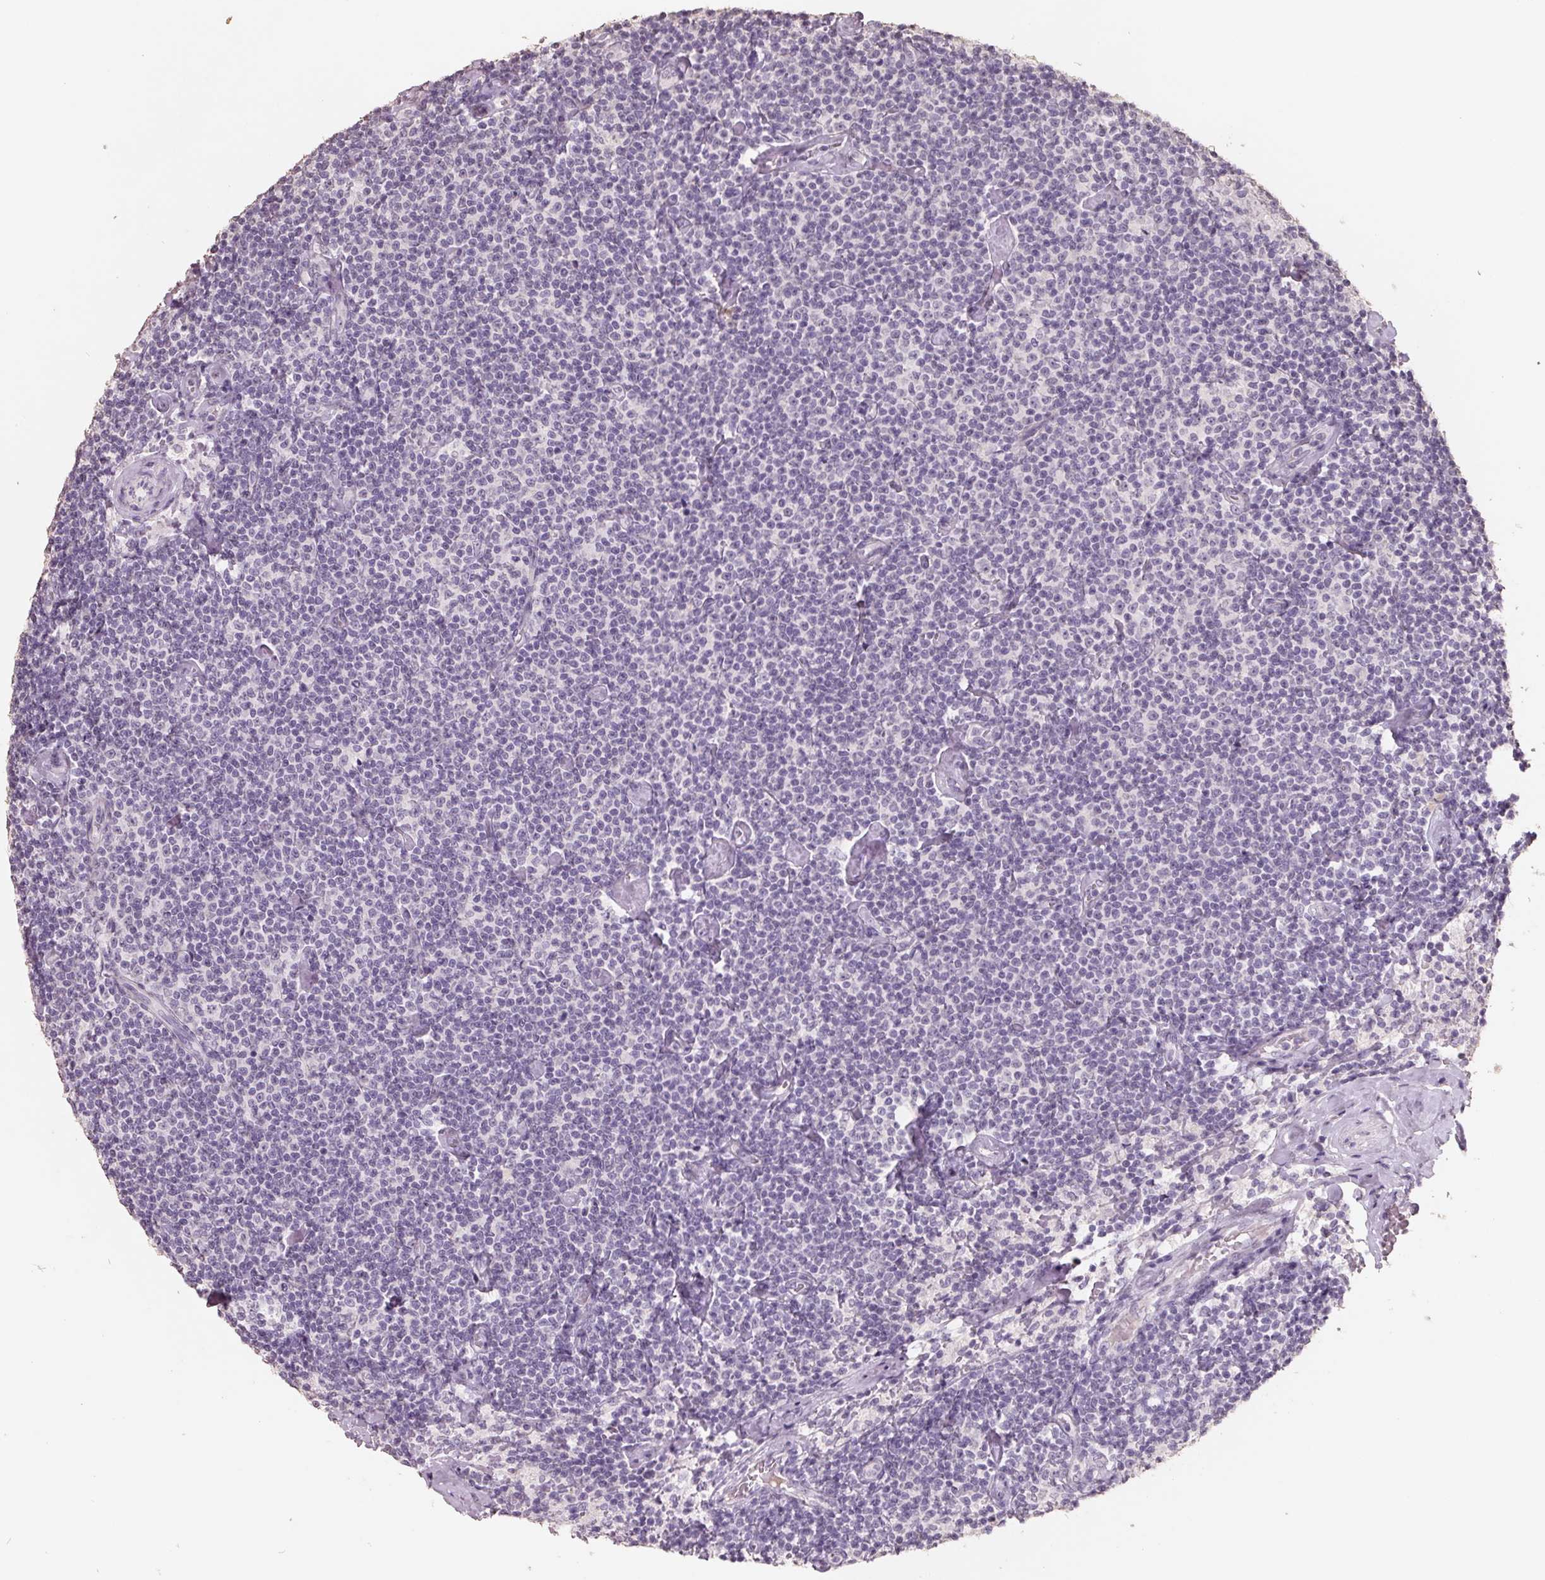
{"staining": {"intensity": "negative", "quantity": "none", "location": "none"}, "tissue": "lymphoma", "cell_type": "Tumor cells", "image_type": "cancer", "snomed": [{"axis": "morphology", "description": "Malignant lymphoma, non-Hodgkin's type, Low grade"}, {"axis": "topography", "description": "Lymph node"}], "caption": "Tumor cells are negative for brown protein staining in low-grade malignant lymphoma, non-Hodgkin's type.", "gene": "FTCD", "patient": {"sex": "male", "age": 81}}